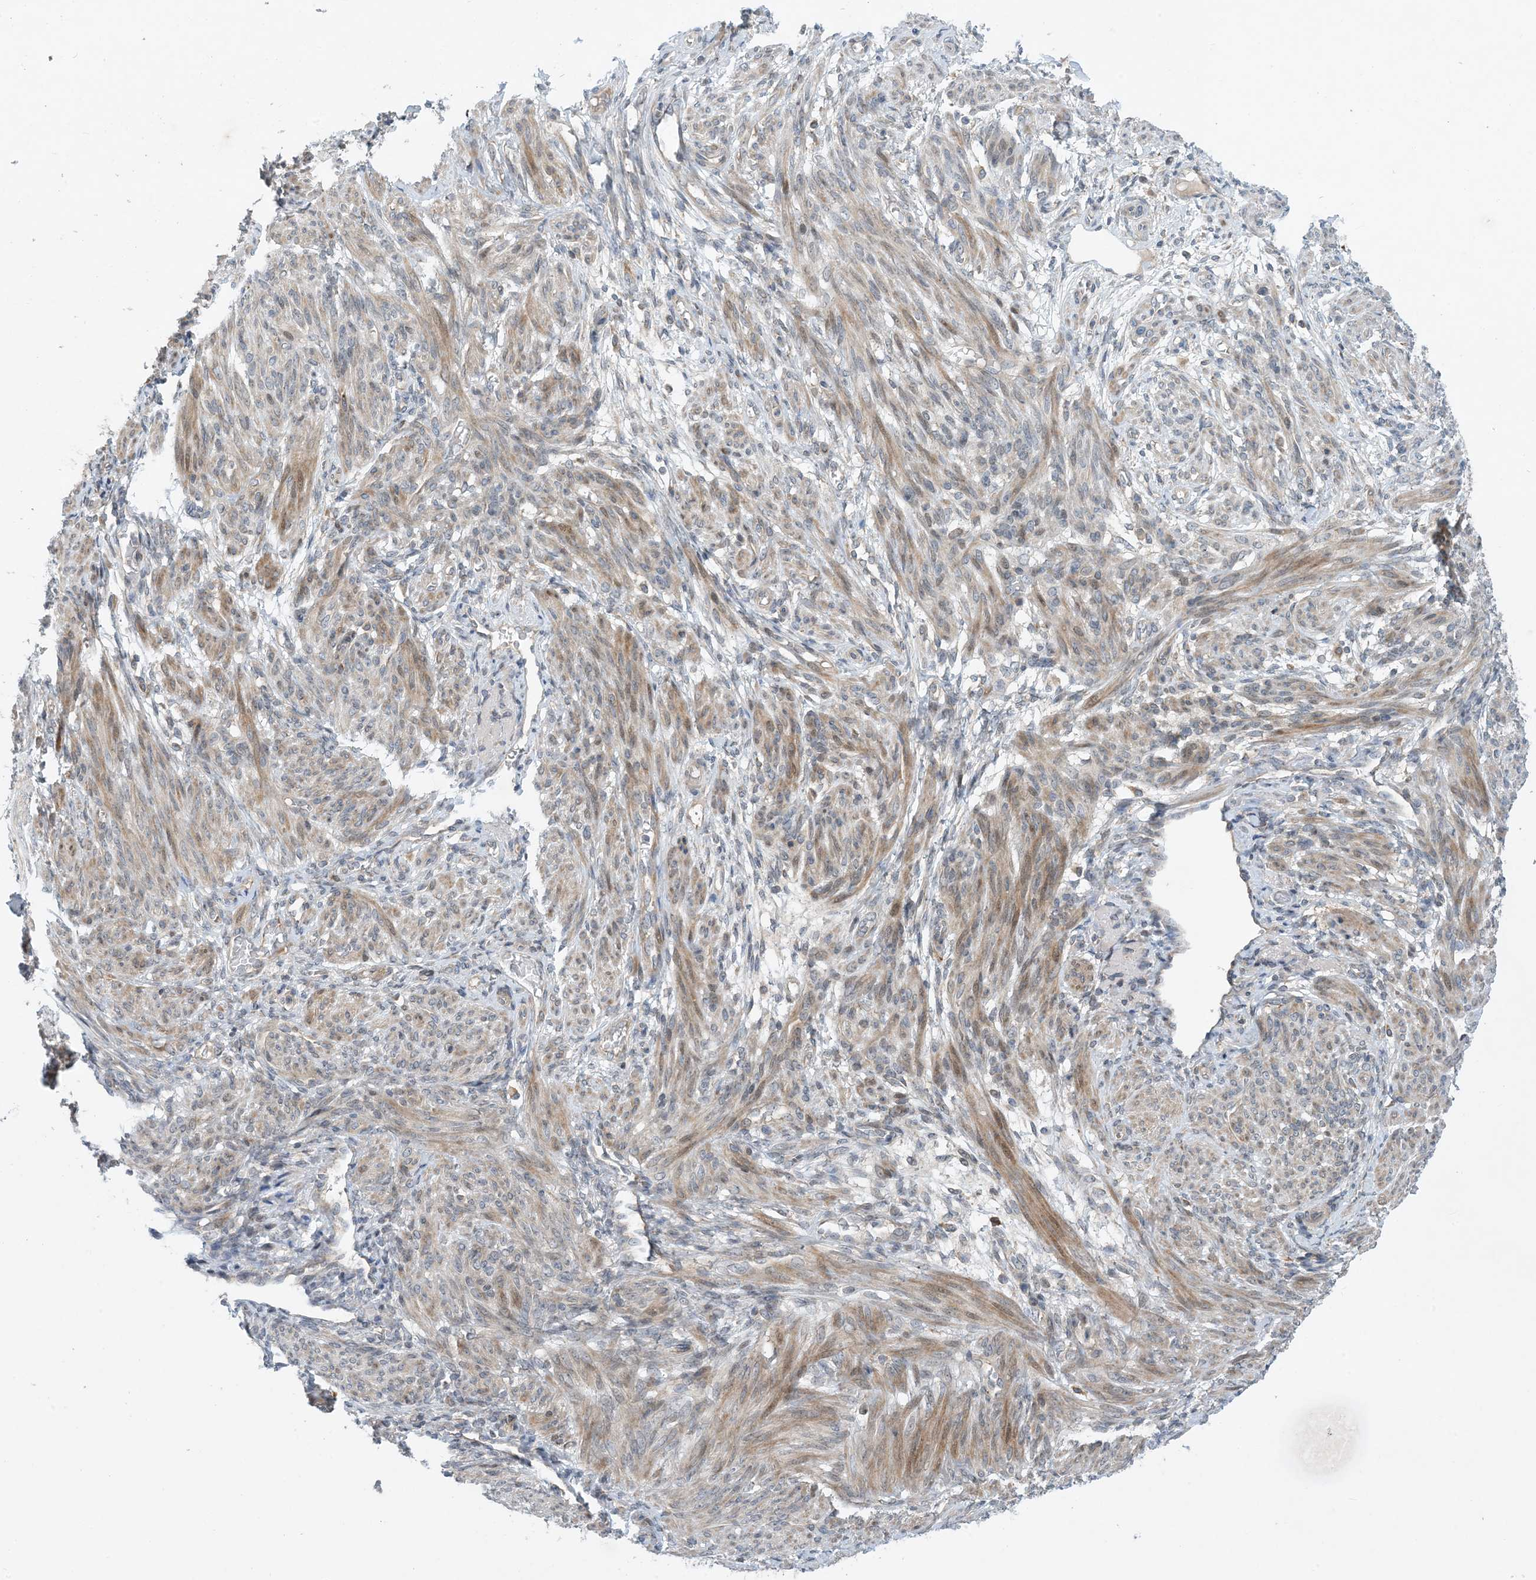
{"staining": {"intensity": "moderate", "quantity": ">75%", "location": "cytoplasmic/membranous"}, "tissue": "smooth muscle", "cell_type": "Smooth muscle cells", "image_type": "normal", "snomed": [{"axis": "morphology", "description": "Normal tissue, NOS"}, {"axis": "topography", "description": "Smooth muscle"}], "caption": "Moderate cytoplasmic/membranous staining is seen in about >75% of smooth muscle cells in benign smooth muscle. (DAB = brown stain, brightfield microscopy at high magnification).", "gene": "PHOSPHO2", "patient": {"sex": "female", "age": 39}}